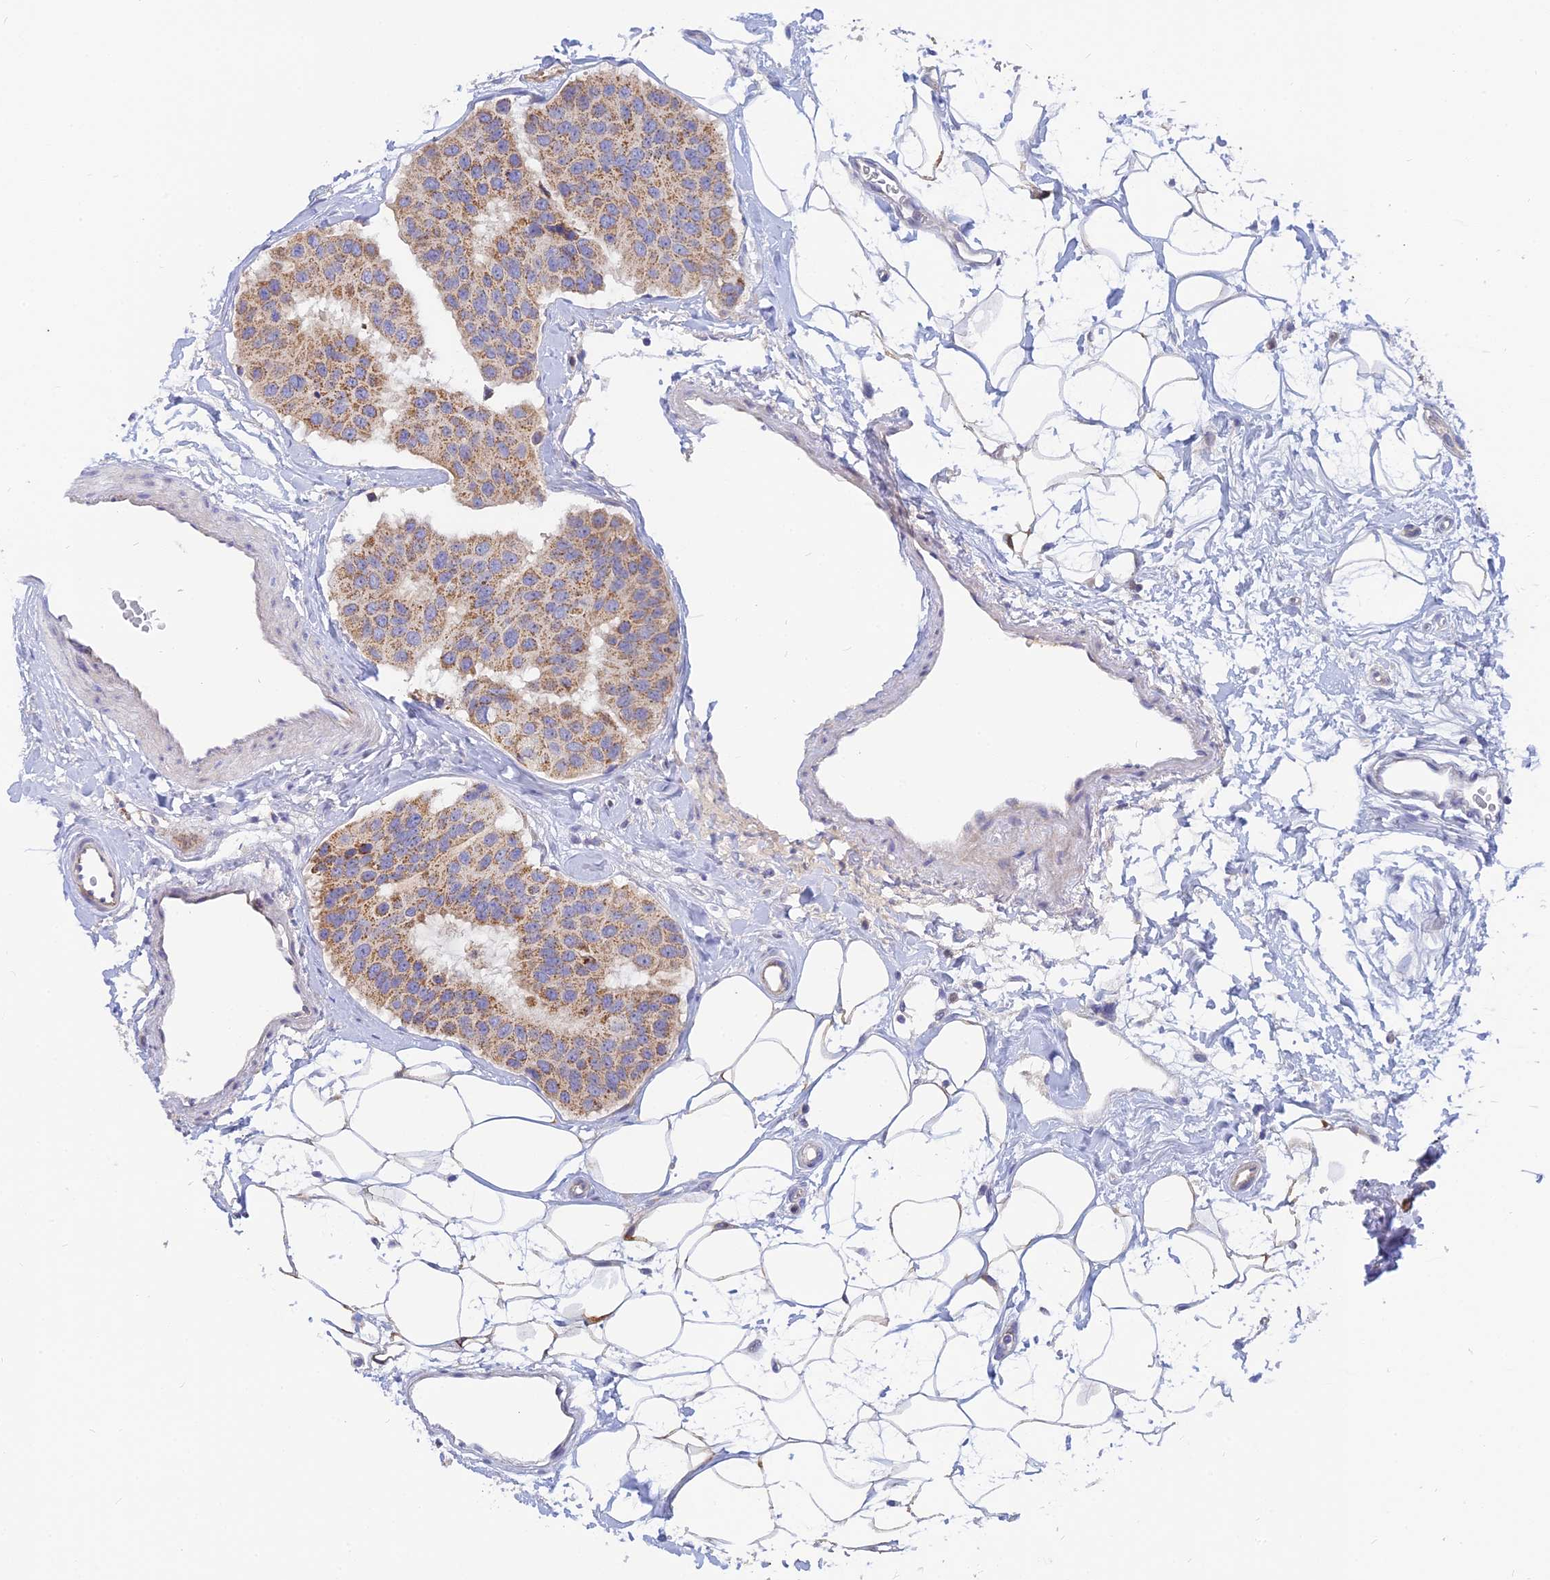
{"staining": {"intensity": "moderate", "quantity": ">75%", "location": "cytoplasmic/membranous"}, "tissue": "breast cancer", "cell_type": "Tumor cells", "image_type": "cancer", "snomed": [{"axis": "morphology", "description": "Normal tissue, NOS"}, {"axis": "morphology", "description": "Duct carcinoma"}, {"axis": "topography", "description": "Breast"}], "caption": "Immunohistochemistry (IHC) of breast intraductal carcinoma displays medium levels of moderate cytoplasmic/membranous staining in approximately >75% of tumor cells.", "gene": "CACNA1B", "patient": {"sex": "female", "age": 39}}